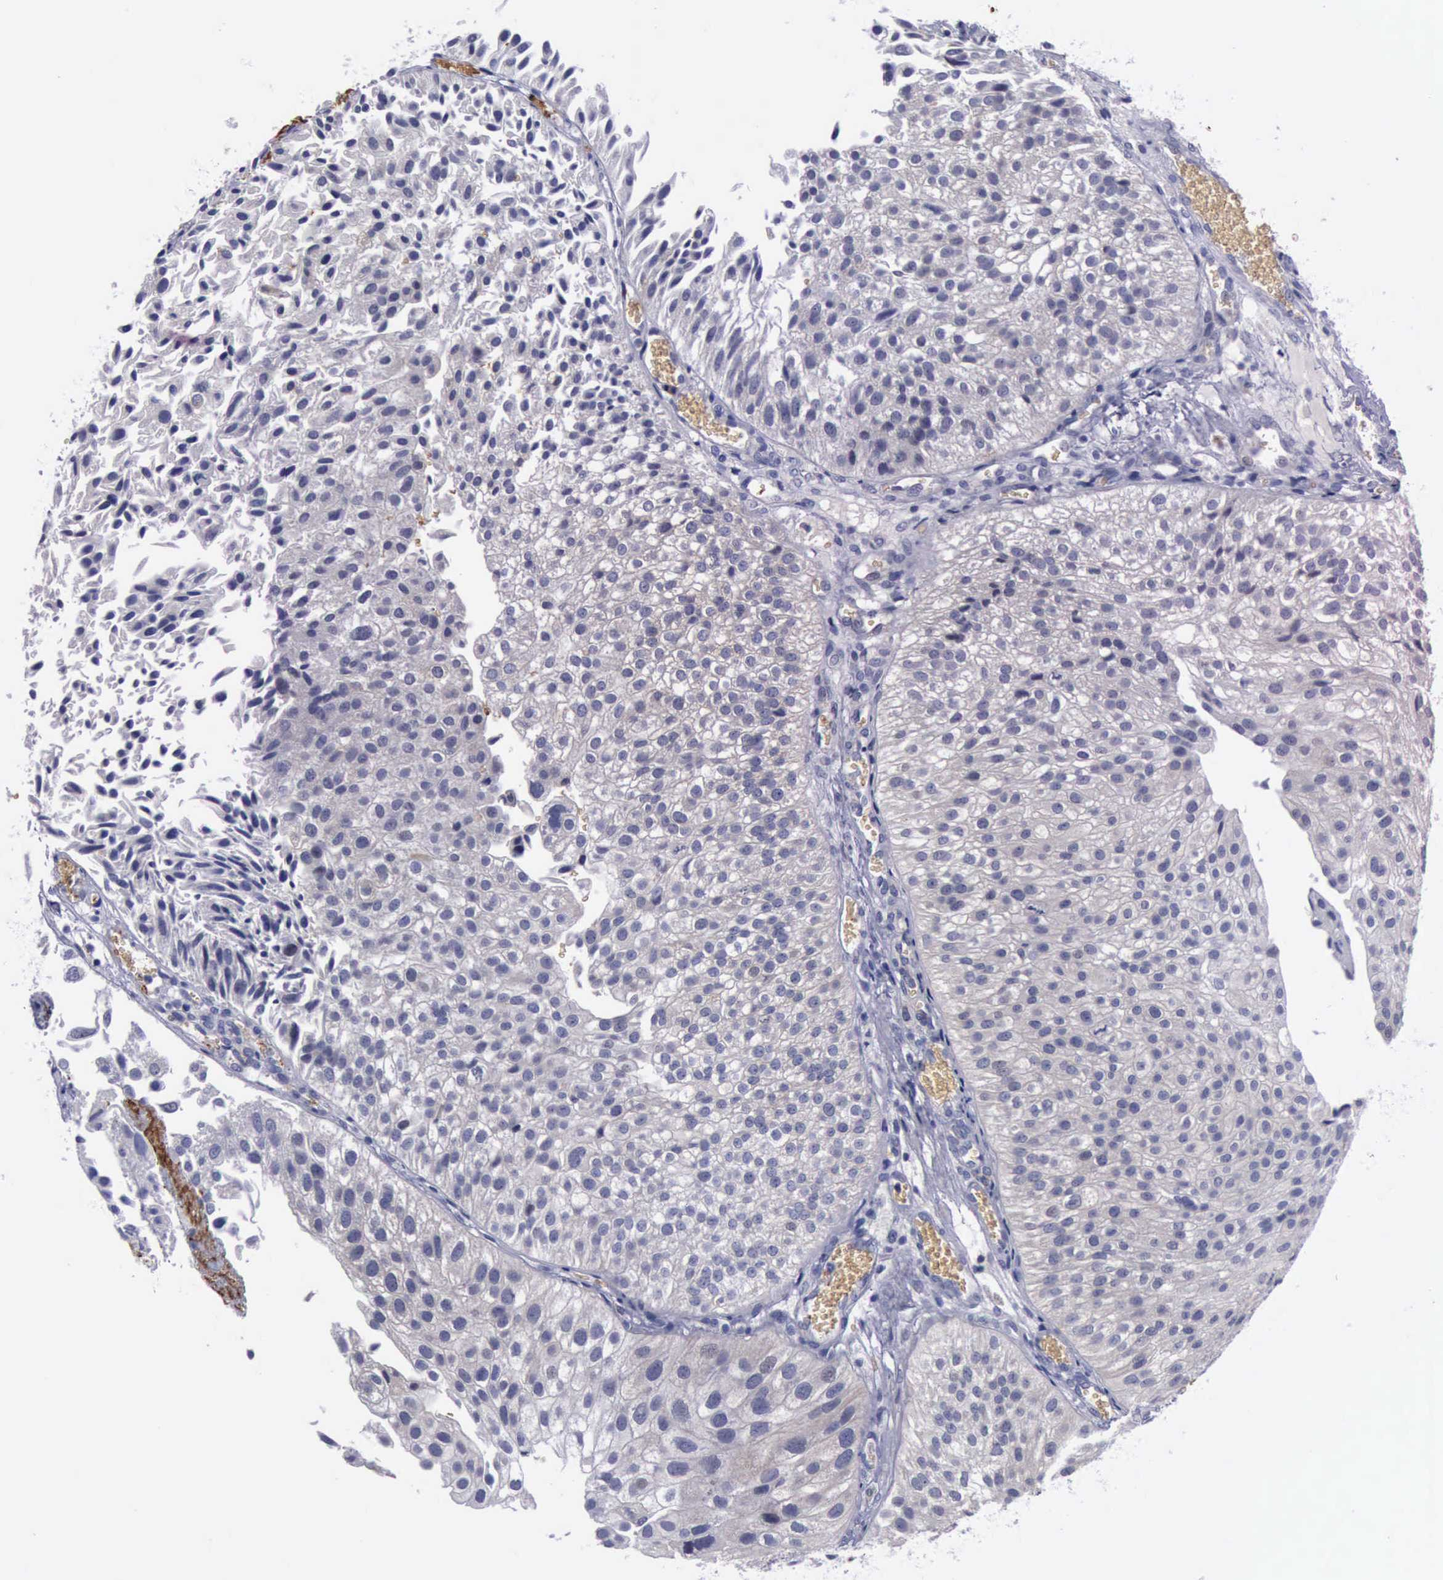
{"staining": {"intensity": "negative", "quantity": "none", "location": "none"}, "tissue": "urothelial cancer", "cell_type": "Tumor cells", "image_type": "cancer", "snomed": [{"axis": "morphology", "description": "Urothelial carcinoma, Low grade"}, {"axis": "topography", "description": "Urinary bladder"}], "caption": "This is an immunohistochemistry image of urothelial cancer. There is no expression in tumor cells.", "gene": "CEP128", "patient": {"sex": "female", "age": 89}}